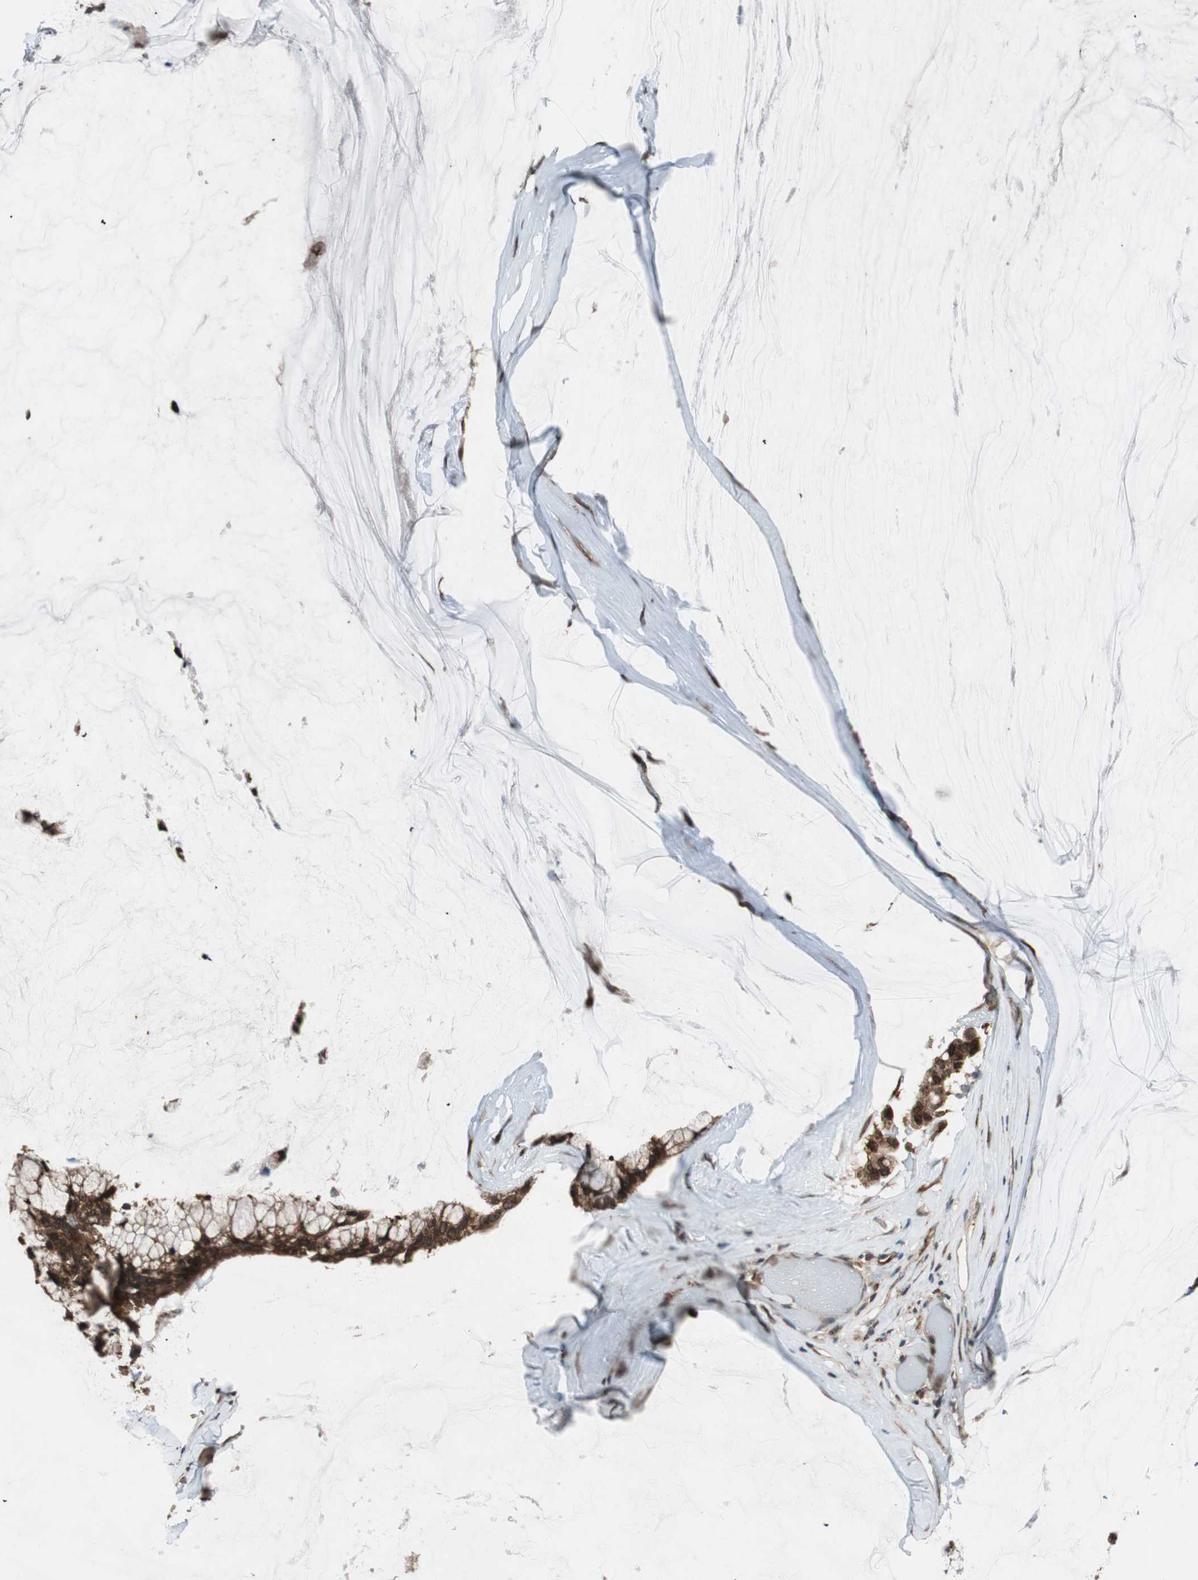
{"staining": {"intensity": "strong", "quantity": ">75%", "location": "cytoplasmic/membranous,nuclear"}, "tissue": "ovarian cancer", "cell_type": "Tumor cells", "image_type": "cancer", "snomed": [{"axis": "morphology", "description": "Cystadenocarcinoma, mucinous, NOS"}, {"axis": "topography", "description": "Ovary"}], "caption": "An immunohistochemistry micrograph of neoplastic tissue is shown. Protein staining in brown highlights strong cytoplasmic/membranous and nuclear positivity in ovarian mucinous cystadenocarcinoma within tumor cells. (Stains: DAB (3,3'-diaminobenzidine) in brown, nuclei in blue, Microscopy: brightfield microscopy at high magnification).", "gene": "NUP62", "patient": {"sex": "female", "age": 39}}